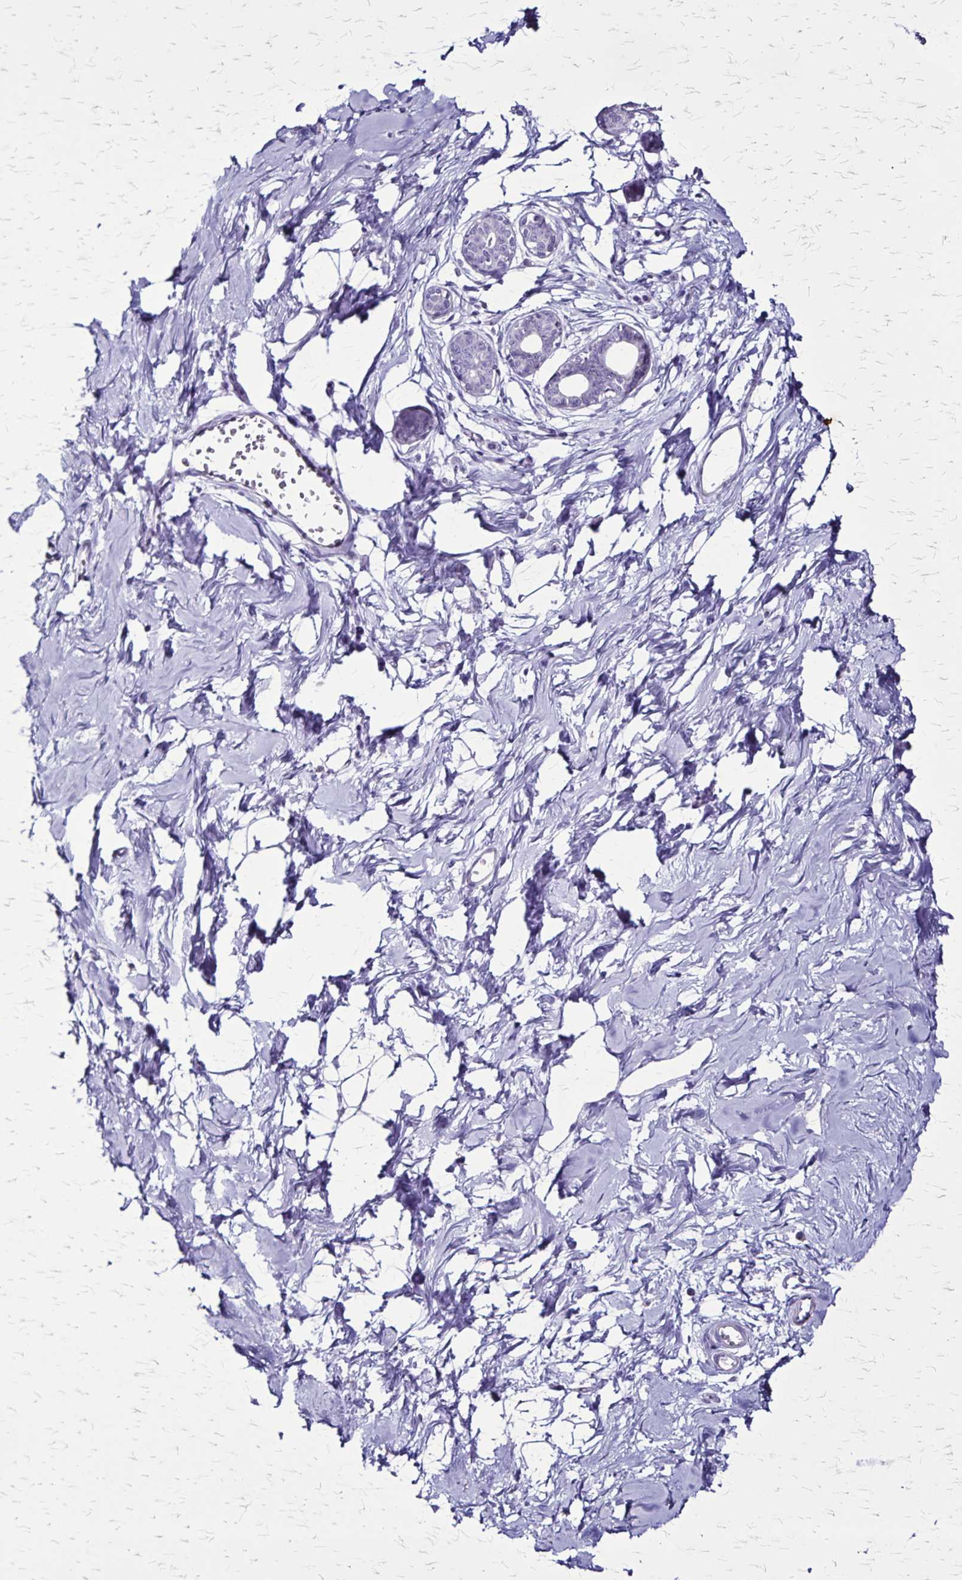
{"staining": {"intensity": "negative", "quantity": "none", "location": "none"}, "tissue": "breast", "cell_type": "Adipocytes", "image_type": "normal", "snomed": [{"axis": "morphology", "description": "Normal tissue, NOS"}, {"axis": "topography", "description": "Breast"}], "caption": "Immunohistochemical staining of unremarkable human breast demonstrates no significant expression in adipocytes.", "gene": "KRT2", "patient": {"sex": "female", "age": 45}}